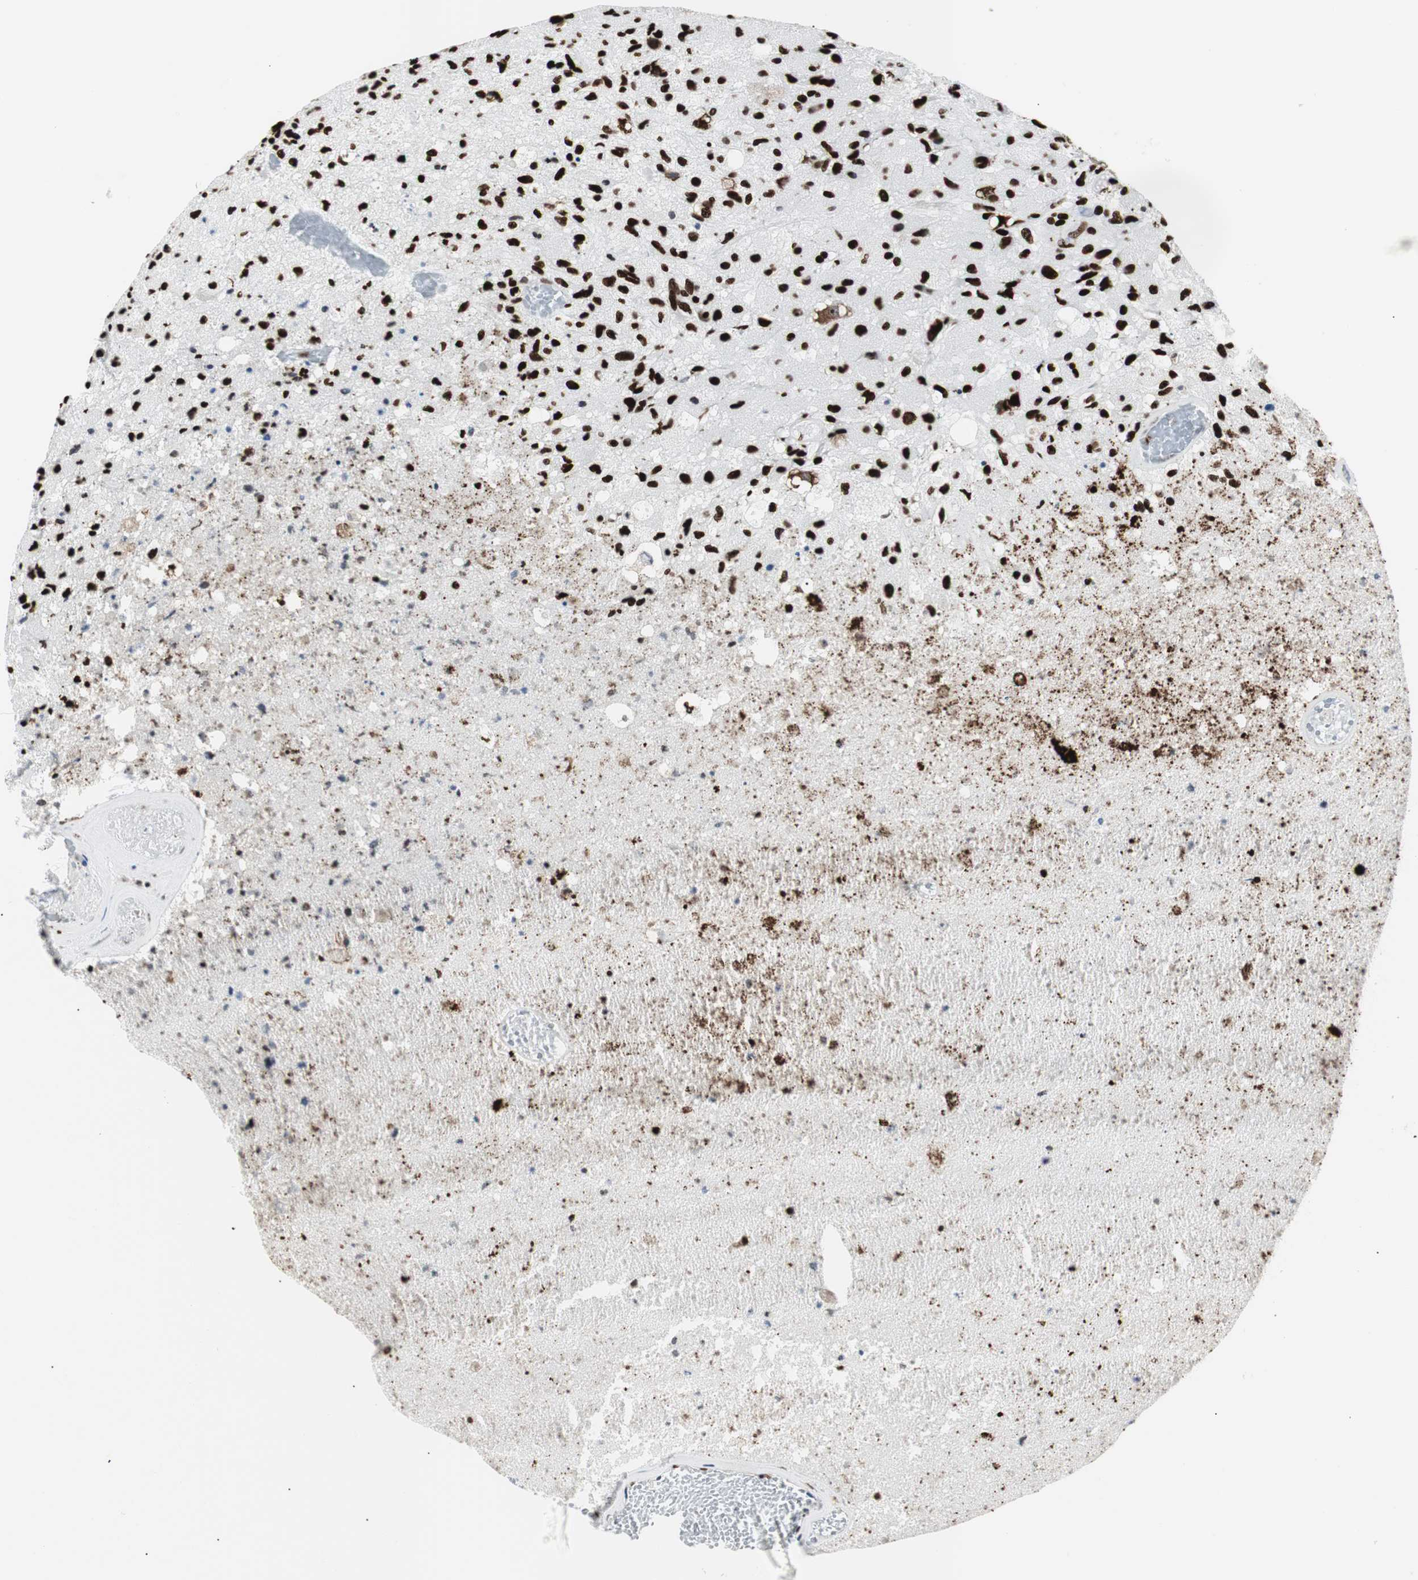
{"staining": {"intensity": "strong", "quantity": ">75%", "location": "nuclear"}, "tissue": "glioma", "cell_type": "Tumor cells", "image_type": "cancer", "snomed": [{"axis": "morphology", "description": "Normal tissue, NOS"}, {"axis": "morphology", "description": "Glioma, malignant, High grade"}, {"axis": "topography", "description": "Cerebral cortex"}], "caption": "The immunohistochemical stain shows strong nuclear expression in tumor cells of glioma tissue.", "gene": "NCL", "patient": {"sex": "male", "age": 77}}